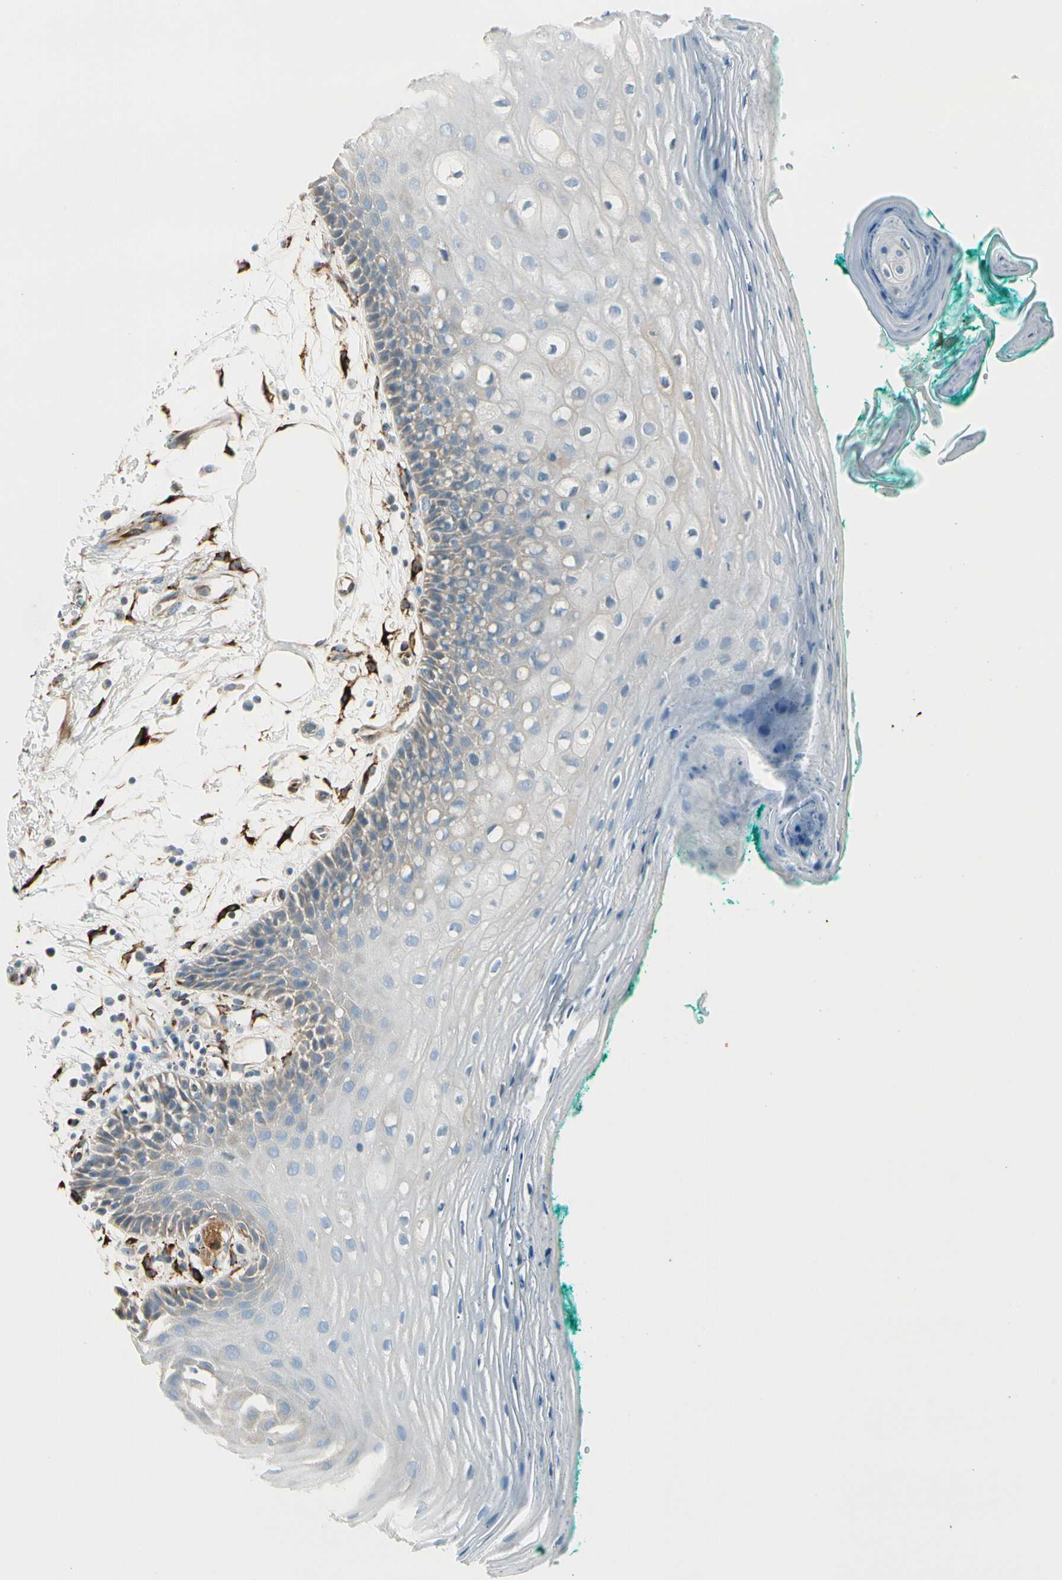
{"staining": {"intensity": "weak", "quantity": "<25%", "location": "cytoplasmic/membranous"}, "tissue": "oral mucosa", "cell_type": "Squamous epithelial cells", "image_type": "normal", "snomed": [{"axis": "morphology", "description": "Normal tissue, NOS"}, {"axis": "topography", "description": "Skeletal muscle"}, {"axis": "topography", "description": "Oral tissue"}, {"axis": "topography", "description": "Peripheral nerve tissue"}], "caption": "Histopathology image shows no protein staining in squamous epithelial cells of unremarkable oral mucosa.", "gene": "FKBP7", "patient": {"sex": "female", "age": 84}}